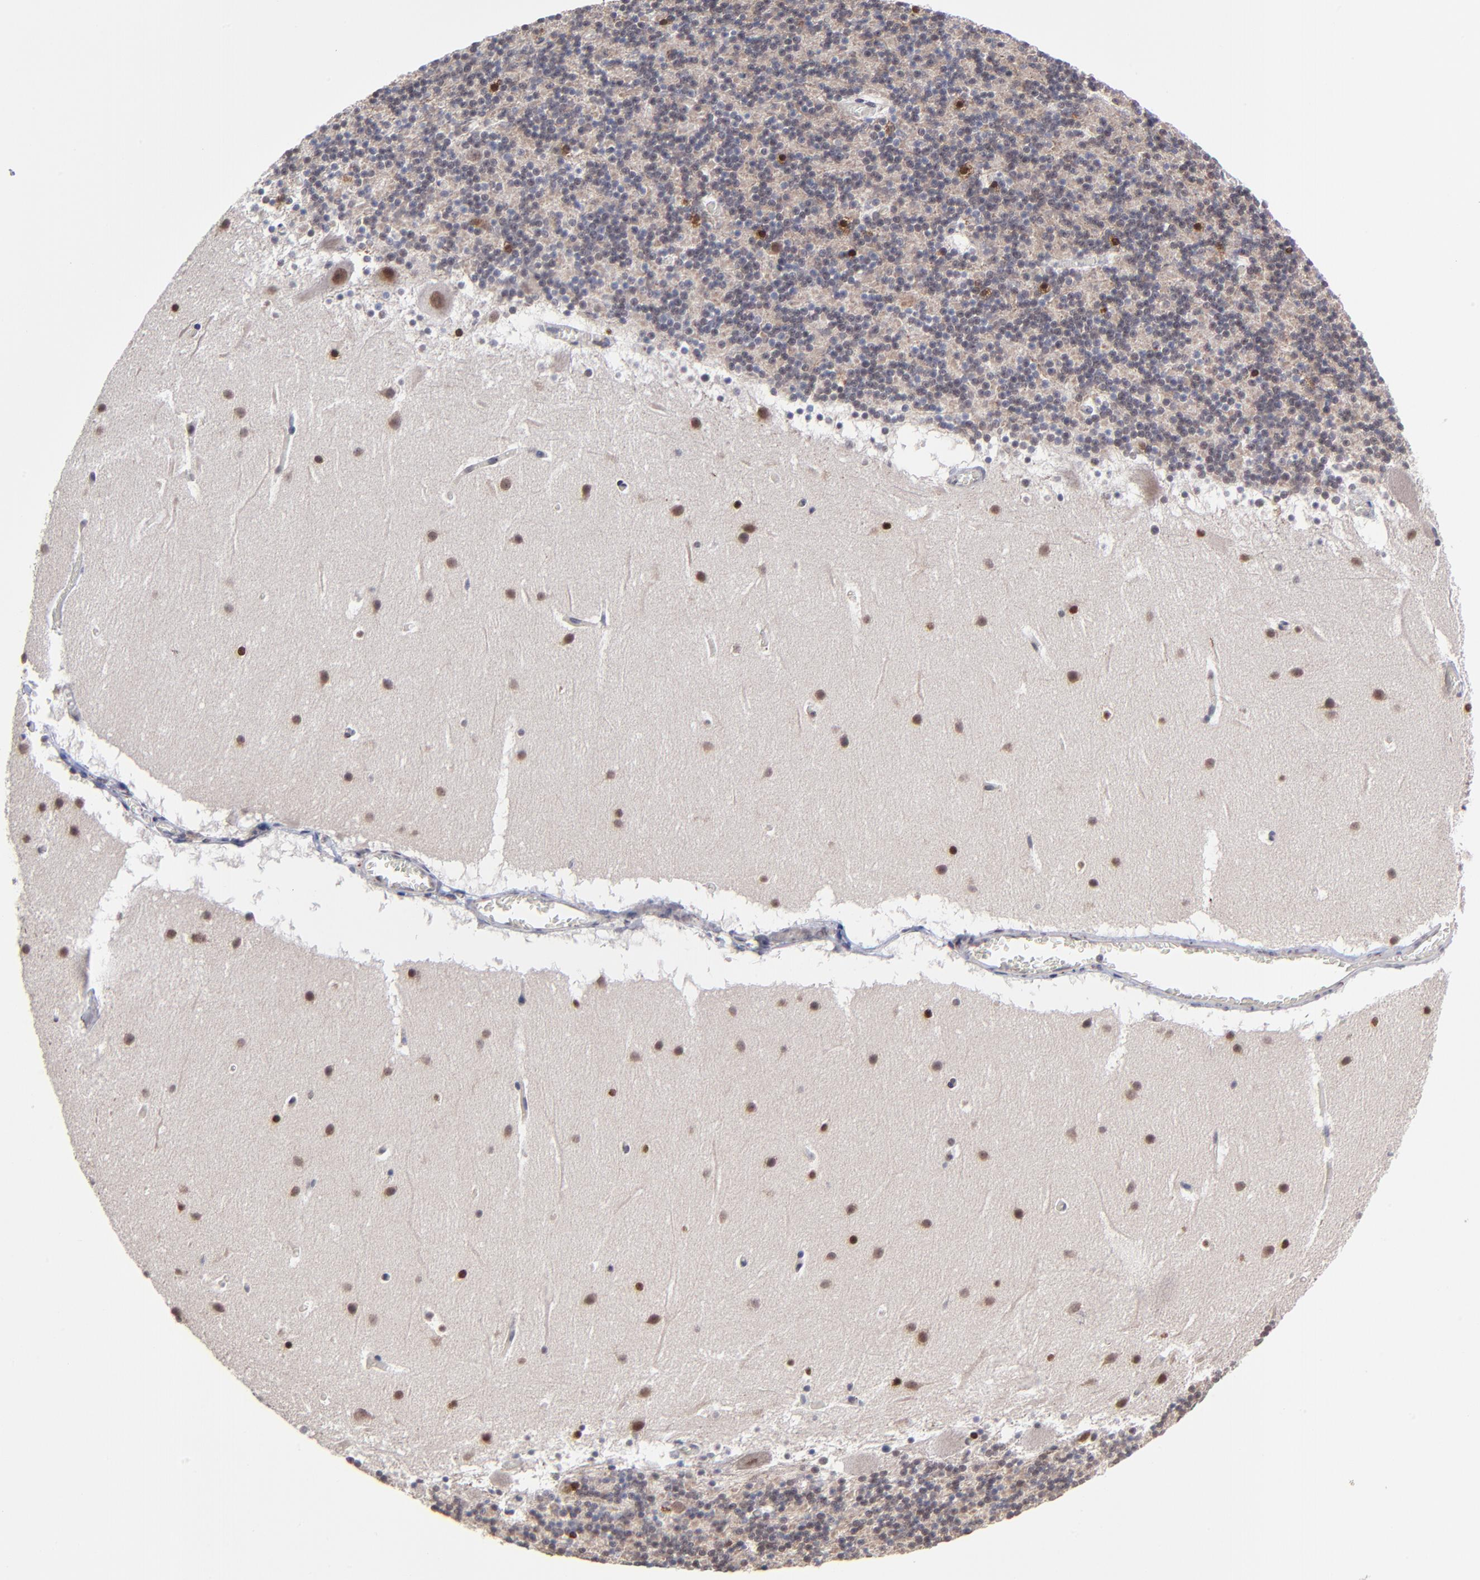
{"staining": {"intensity": "strong", "quantity": "<25%", "location": "cytoplasmic/membranous,nuclear"}, "tissue": "cerebellum", "cell_type": "Cells in granular layer", "image_type": "normal", "snomed": [{"axis": "morphology", "description": "Normal tissue, NOS"}, {"axis": "topography", "description": "Cerebellum"}], "caption": "Immunohistochemistry (DAB (3,3'-diaminobenzidine)) staining of unremarkable human cerebellum displays strong cytoplasmic/membranous,nuclear protein expression in approximately <25% of cells in granular layer.", "gene": "ZNF419", "patient": {"sex": "male", "age": 45}}